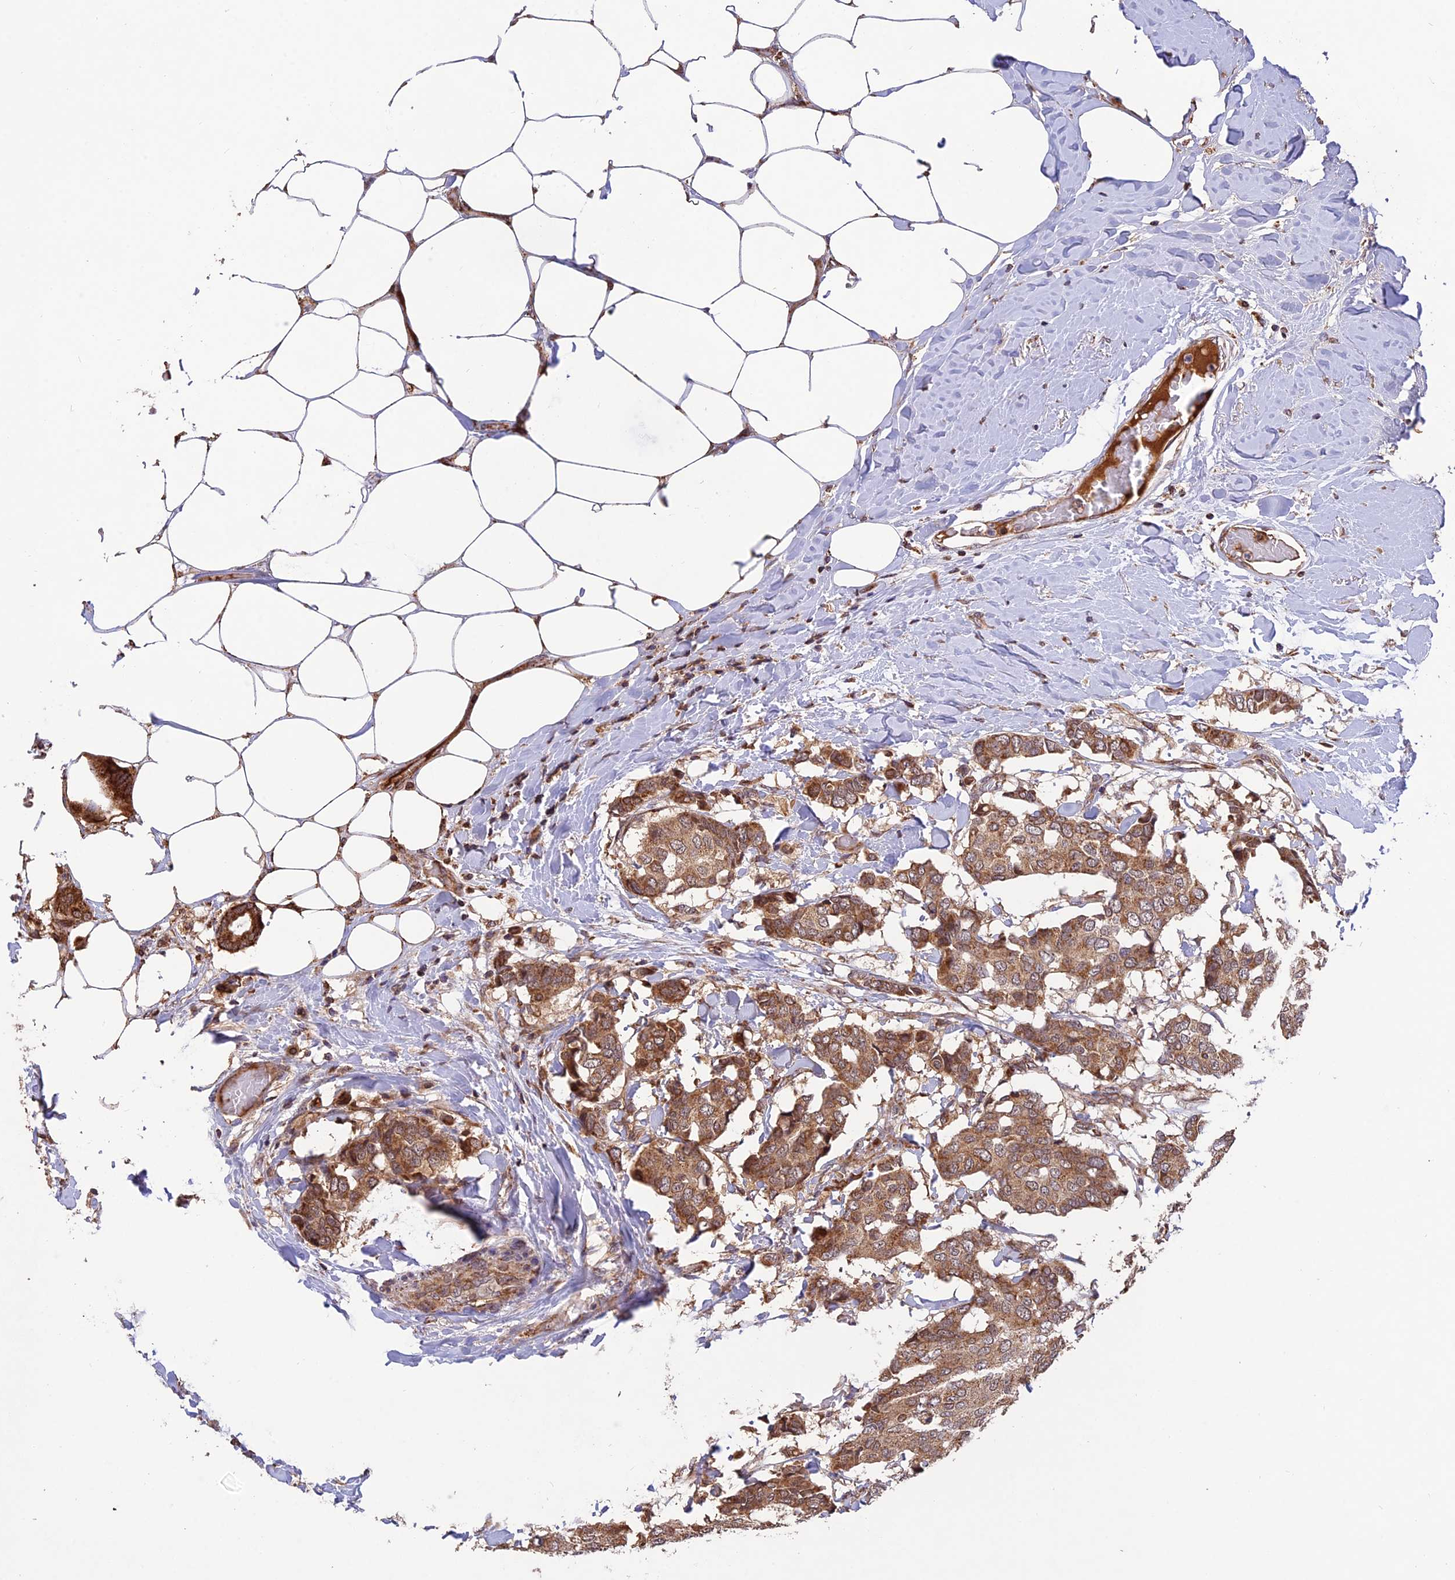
{"staining": {"intensity": "moderate", "quantity": ">75%", "location": "cytoplasmic/membranous"}, "tissue": "breast cancer", "cell_type": "Tumor cells", "image_type": "cancer", "snomed": [{"axis": "morphology", "description": "Duct carcinoma"}, {"axis": "topography", "description": "Breast"}], "caption": "A micrograph showing moderate cytoplasmic/membranous positivity in about >75% of tumor cells in breast infiltrating ductal carcinoma, as visualized by brown immunohistochemical staining.", "gene": "MNS1", "patient": {"sex": "female", "age": 75}}